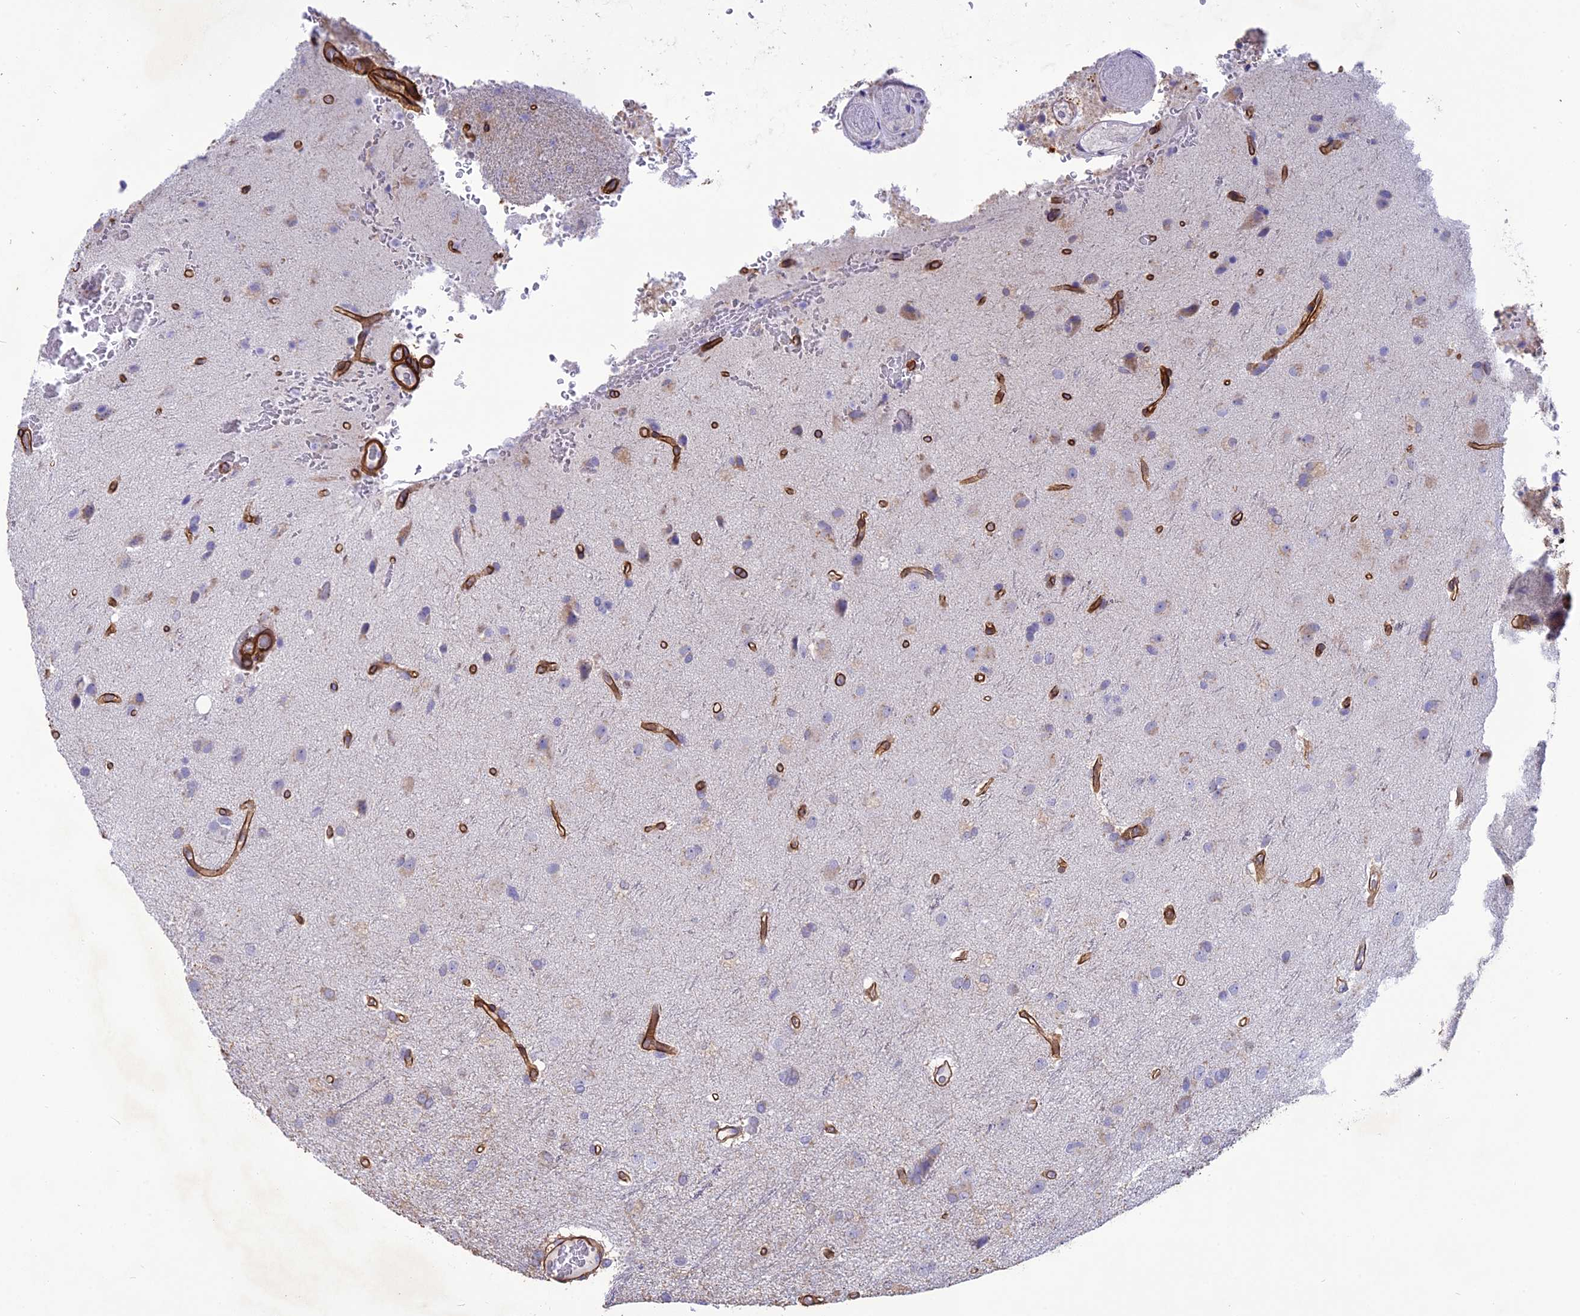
{"staining": {"intensity": "negative", "quantity": "none", "location": "none"}, "tissue": "glioma", "cell_type": "Tumor cells", "image_type": "cancer", "snomed": [{"axis": "morphology", "description": "Glioma, malignant, High grade"}, {"axis": "topography", "description": "Brain"}], "caption": "A micrograph of high-grade glioma (malignant) stained for a protein demonstrates no brown staining in tumor cells. (DAB (3,3'-diaminobenzidine) immunohistochemistry (IHC) with hematoxylin counter stain).", "gene": "TNS1", "patient": {"sex": "female", "age": 74}}